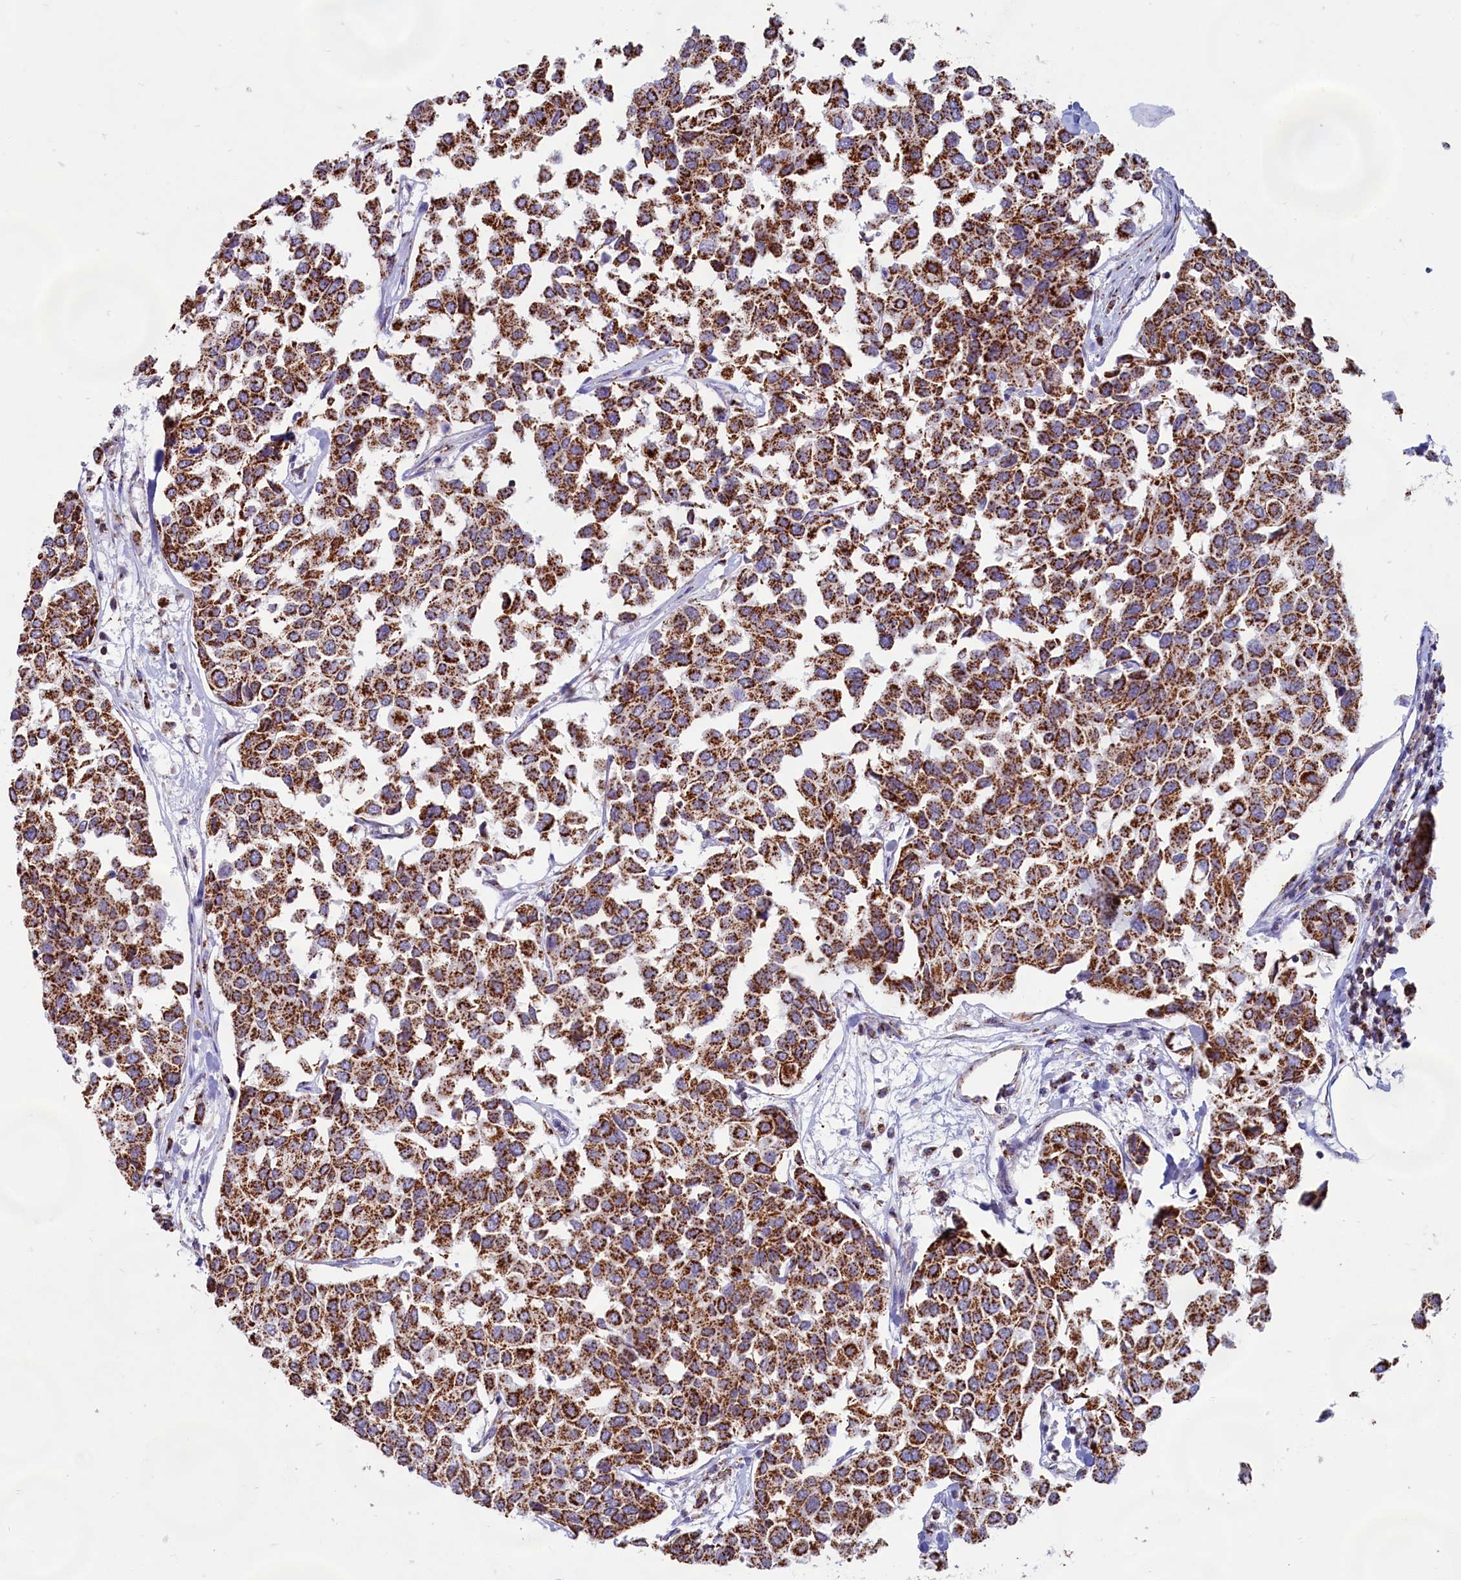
{"staining": {"intensity": "strong", "quantity": ">75%", "location": "cytoplasmic/membranous"}, "tissue": "breast cancer", "cell_type": "Tumor cells", "image_type": "cancer", "snomed": [{"axis": "morphology", "description": "Duct carcinoma"}, {"axis": "topography", "description": "Breast"}], "caption": "Brown immunohistochemical staining in human breast cancer (intraductal carcinoma) shows strong cytoplasmic/membranous positivity in about >75% of tumor cells.", "gene": "C1D", "patient": {"sex": "female", "age": 55}}